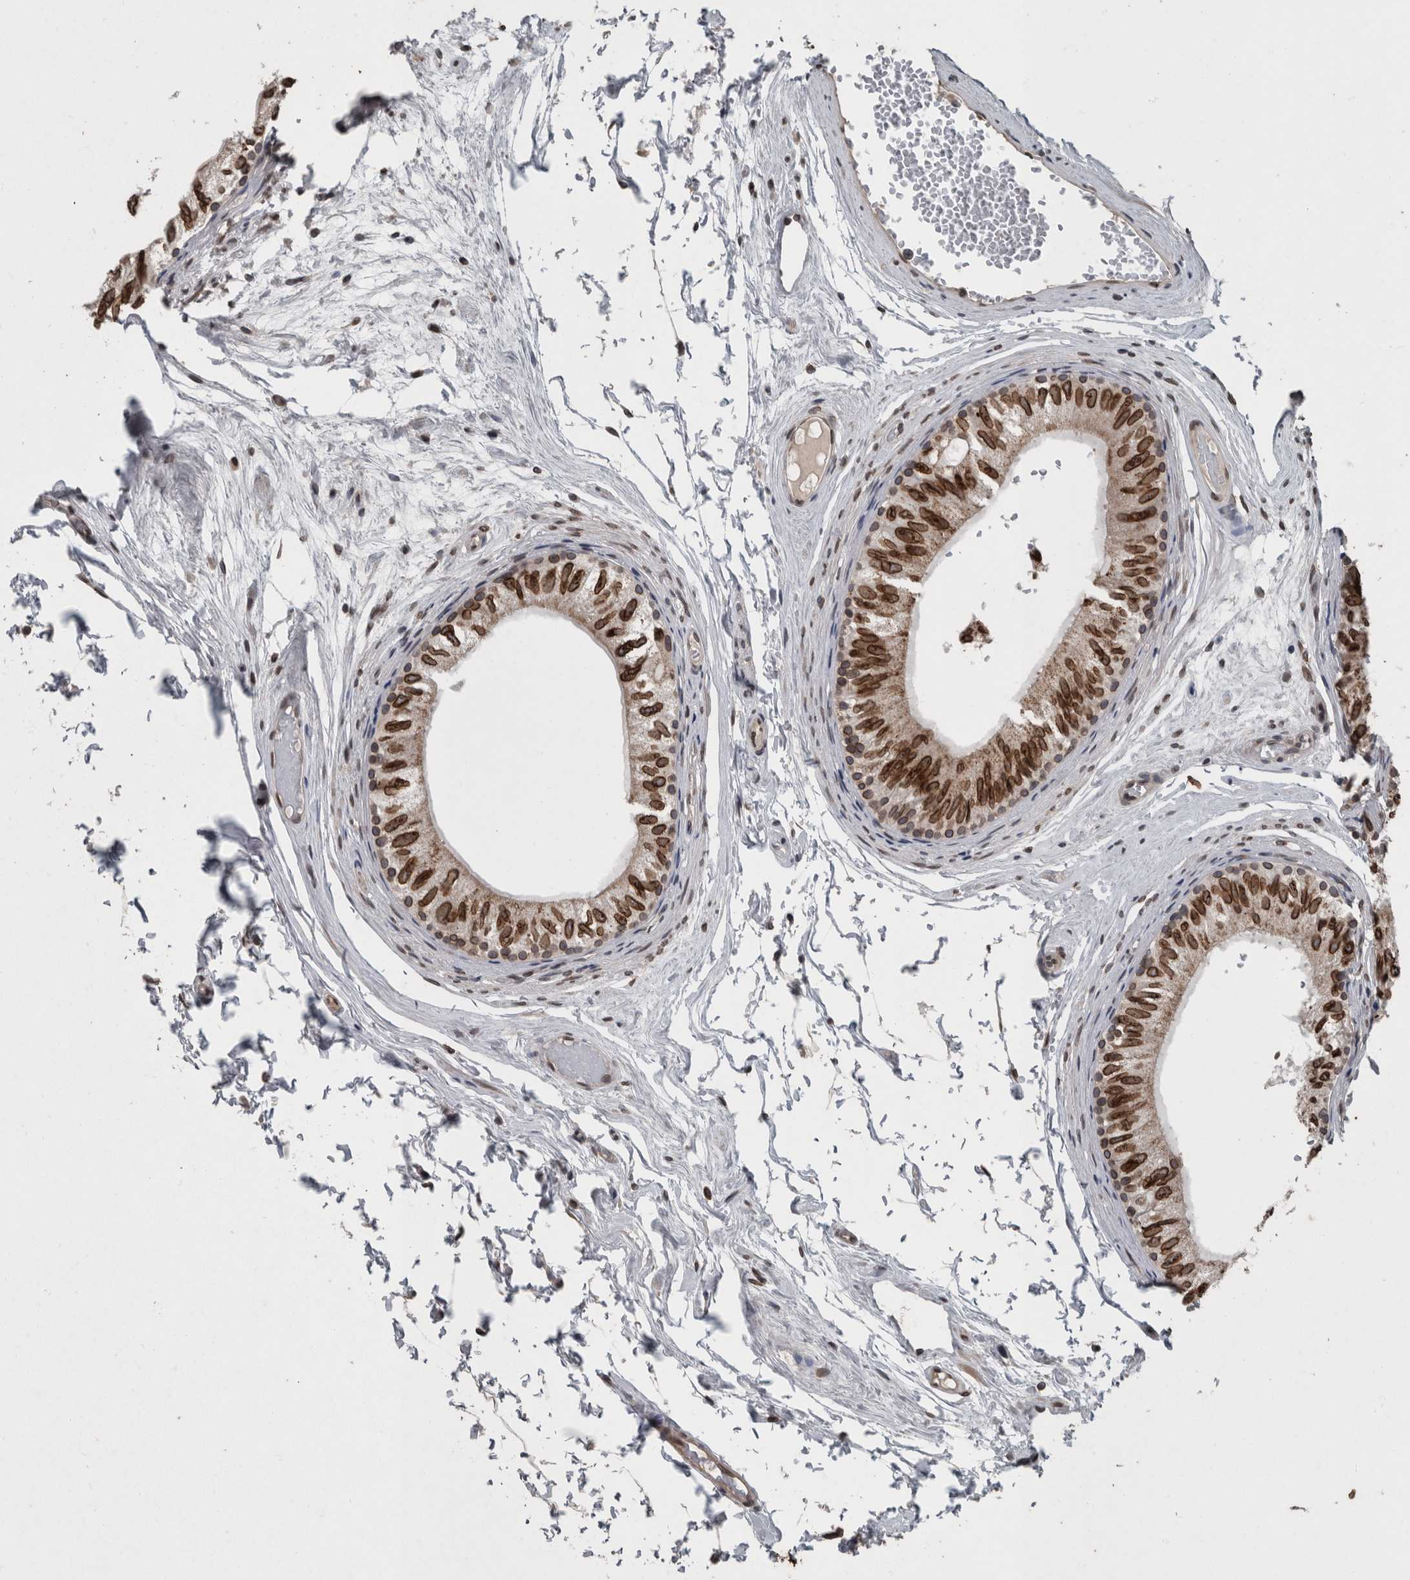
{"staining": {"intensity": "strong", "quantity": ">75%", "location": "cytoplasmic/membranous,nuclear"}, "tissue": "epididymis", "cell_type": "Glandular cells", "image_type": "normal", "snomed": [{"axis": "morphology", "description": "Normal tissue, NOS"}, {"axis": "topography", "description": "Epididymis"}], "caption": "A high-resolution histopathology image shows immunohistochemistry (IHC) staining of benign epididymis, which exhibits strong cytoplasmic/membranous,nuclear expression in approximately >75% of glandular cells. The staining is performed using DAB (3,3'-diaminobenzidine) brown chromogen to label protein expression. The nuclei are counter-stained blue using hematoxylin.", "gene": "RANBP2", "patient": {"sex": "male", "age": 79}}